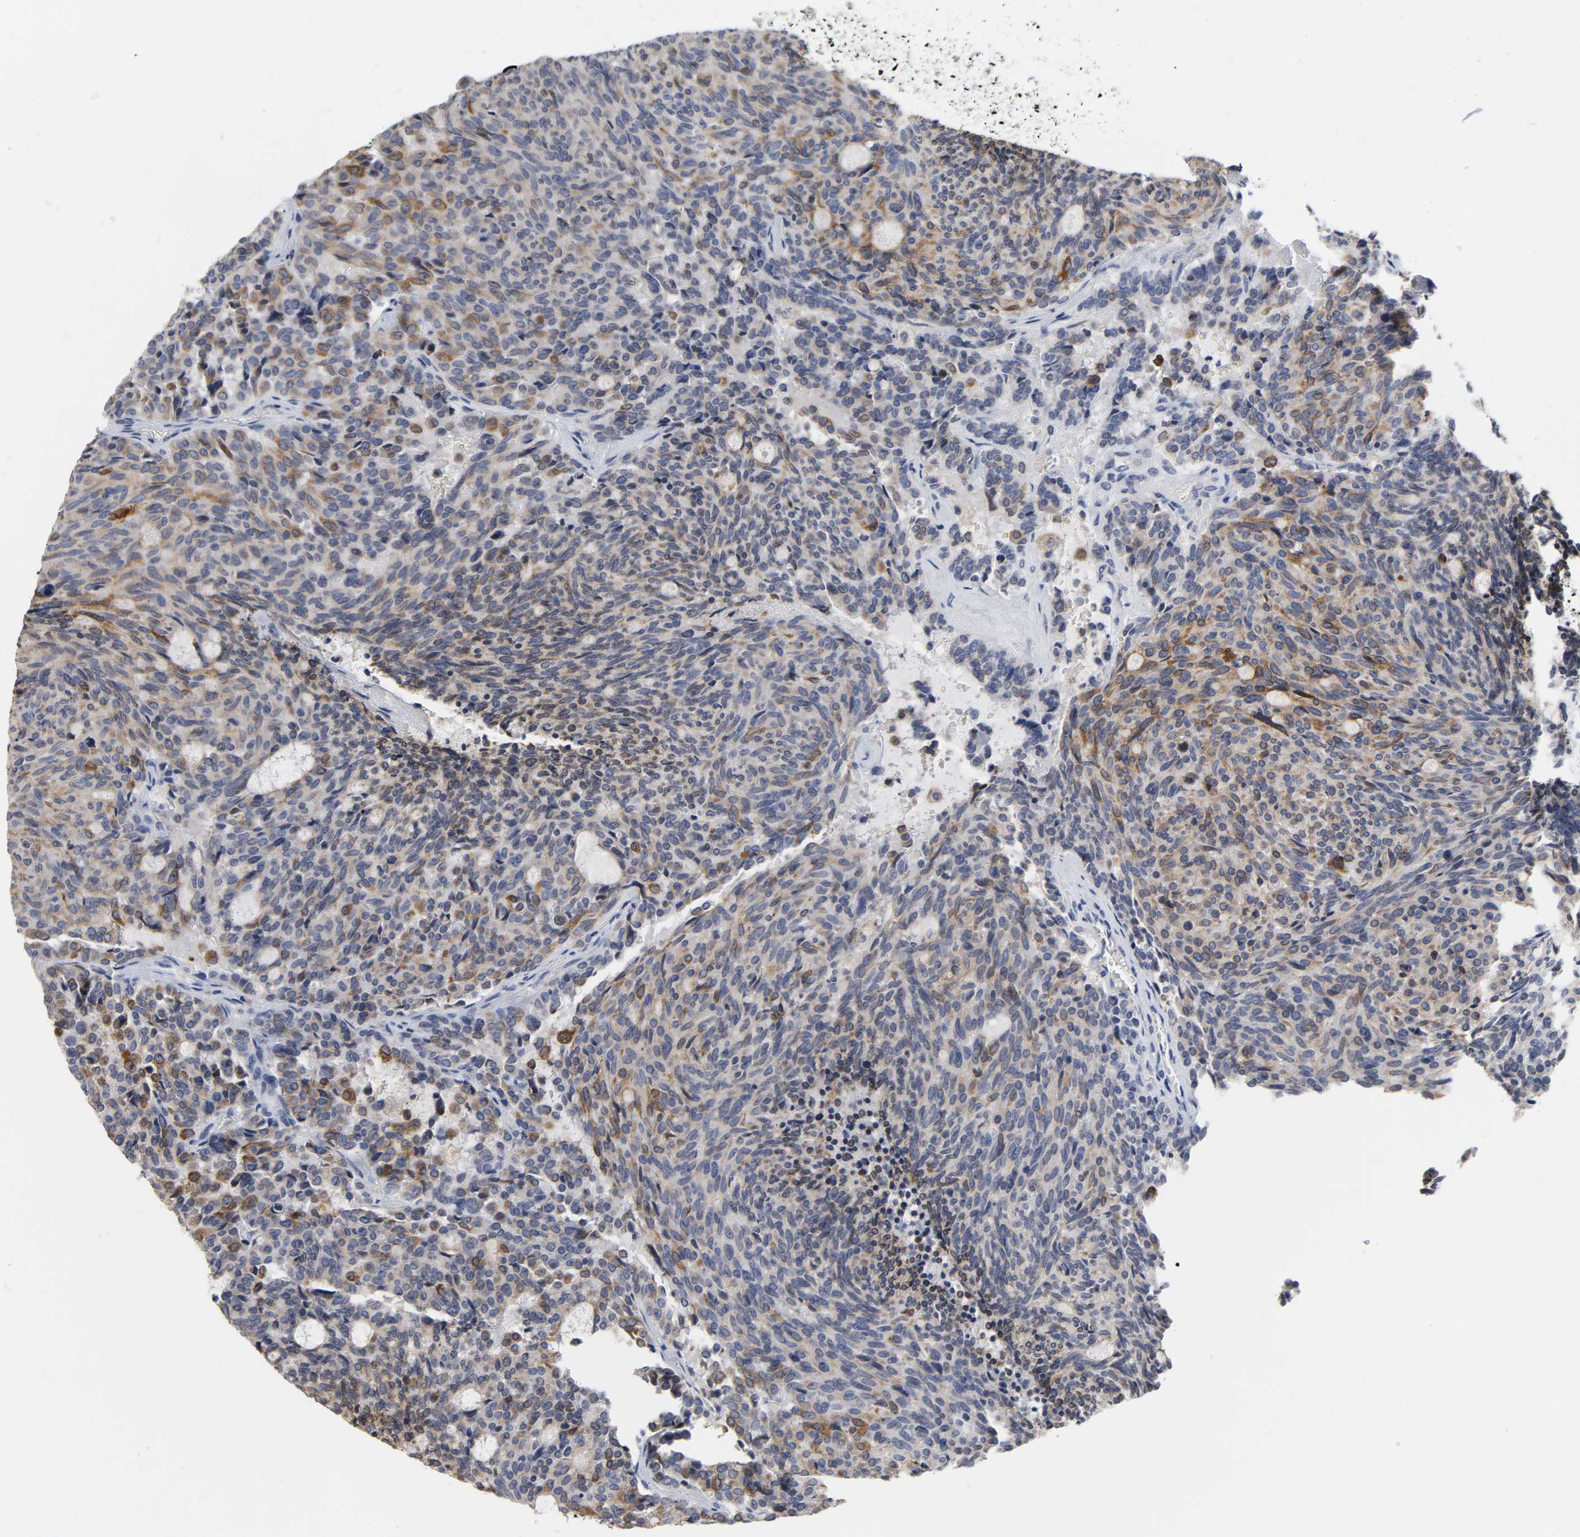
{"staining": {"intensity": "moderate", "quantity": "25%-75%", "location": "cytoplasmic/membranous"}, "tissue": "carcinoid", "cell_type": "Tumor cells", "image_type": "cancer", "snomed": [{"axis": "morphology", "description": "Carcinoid, malignant, NOS"}, {"axis": "topography", "description": "Pancreas"}], "caption": "IHC image of neoplastic tissue: human carcinoid stained using immunohistochemistry exhibits medium levels of moderate protein expression localized specifically in the cytoplasmic/membranous of tumor cells, appearing as a cytoplasmic/membranous brown color.", "gene": "HCK", "patient": {"sex": "female", "age": 54}}